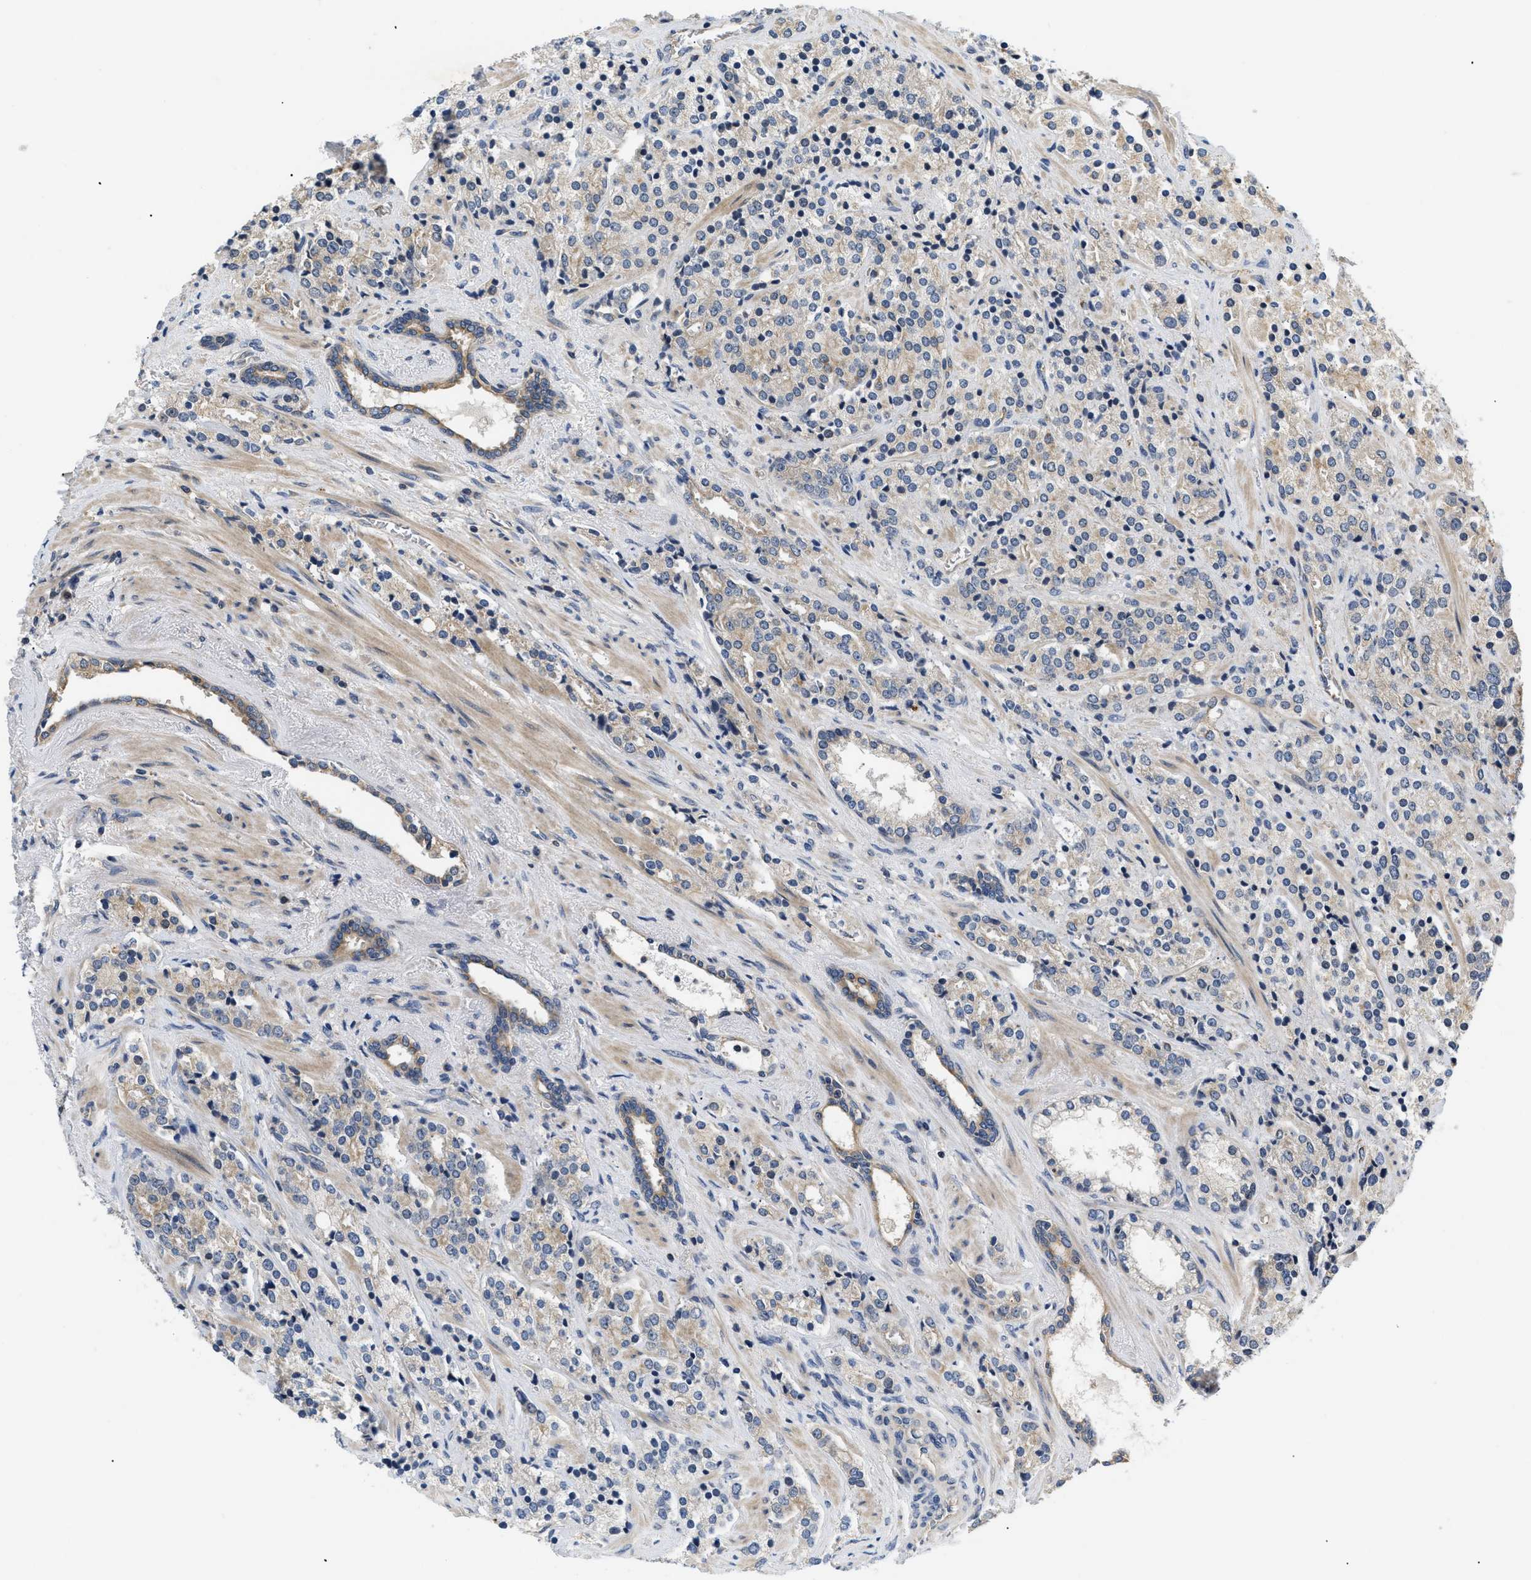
{"staining": {"intensity": "weak", "quantity": "25%-75%", "location": "cytoplasmic/membranous"}, "tissue": "prostate cancer", "cell_type": "Tumor cells", "image_type": "cancer", "snomed": [{"axis": "morphology", "description": "Adenocarcinoma, High grade"}, {"axis": "topography", "description": "Prostate"}], "caption": "DAB (3,3'-diaminobenzidine) immunohistochemical staining of adenocarcinoma (high-grade) (prostate) demonstrates weak cytoplasmic/membranous protein expression in about 25%-75% of tumor cells.", "gene": "HMGCR", "patient": {"sex": "male", "age": 71}}